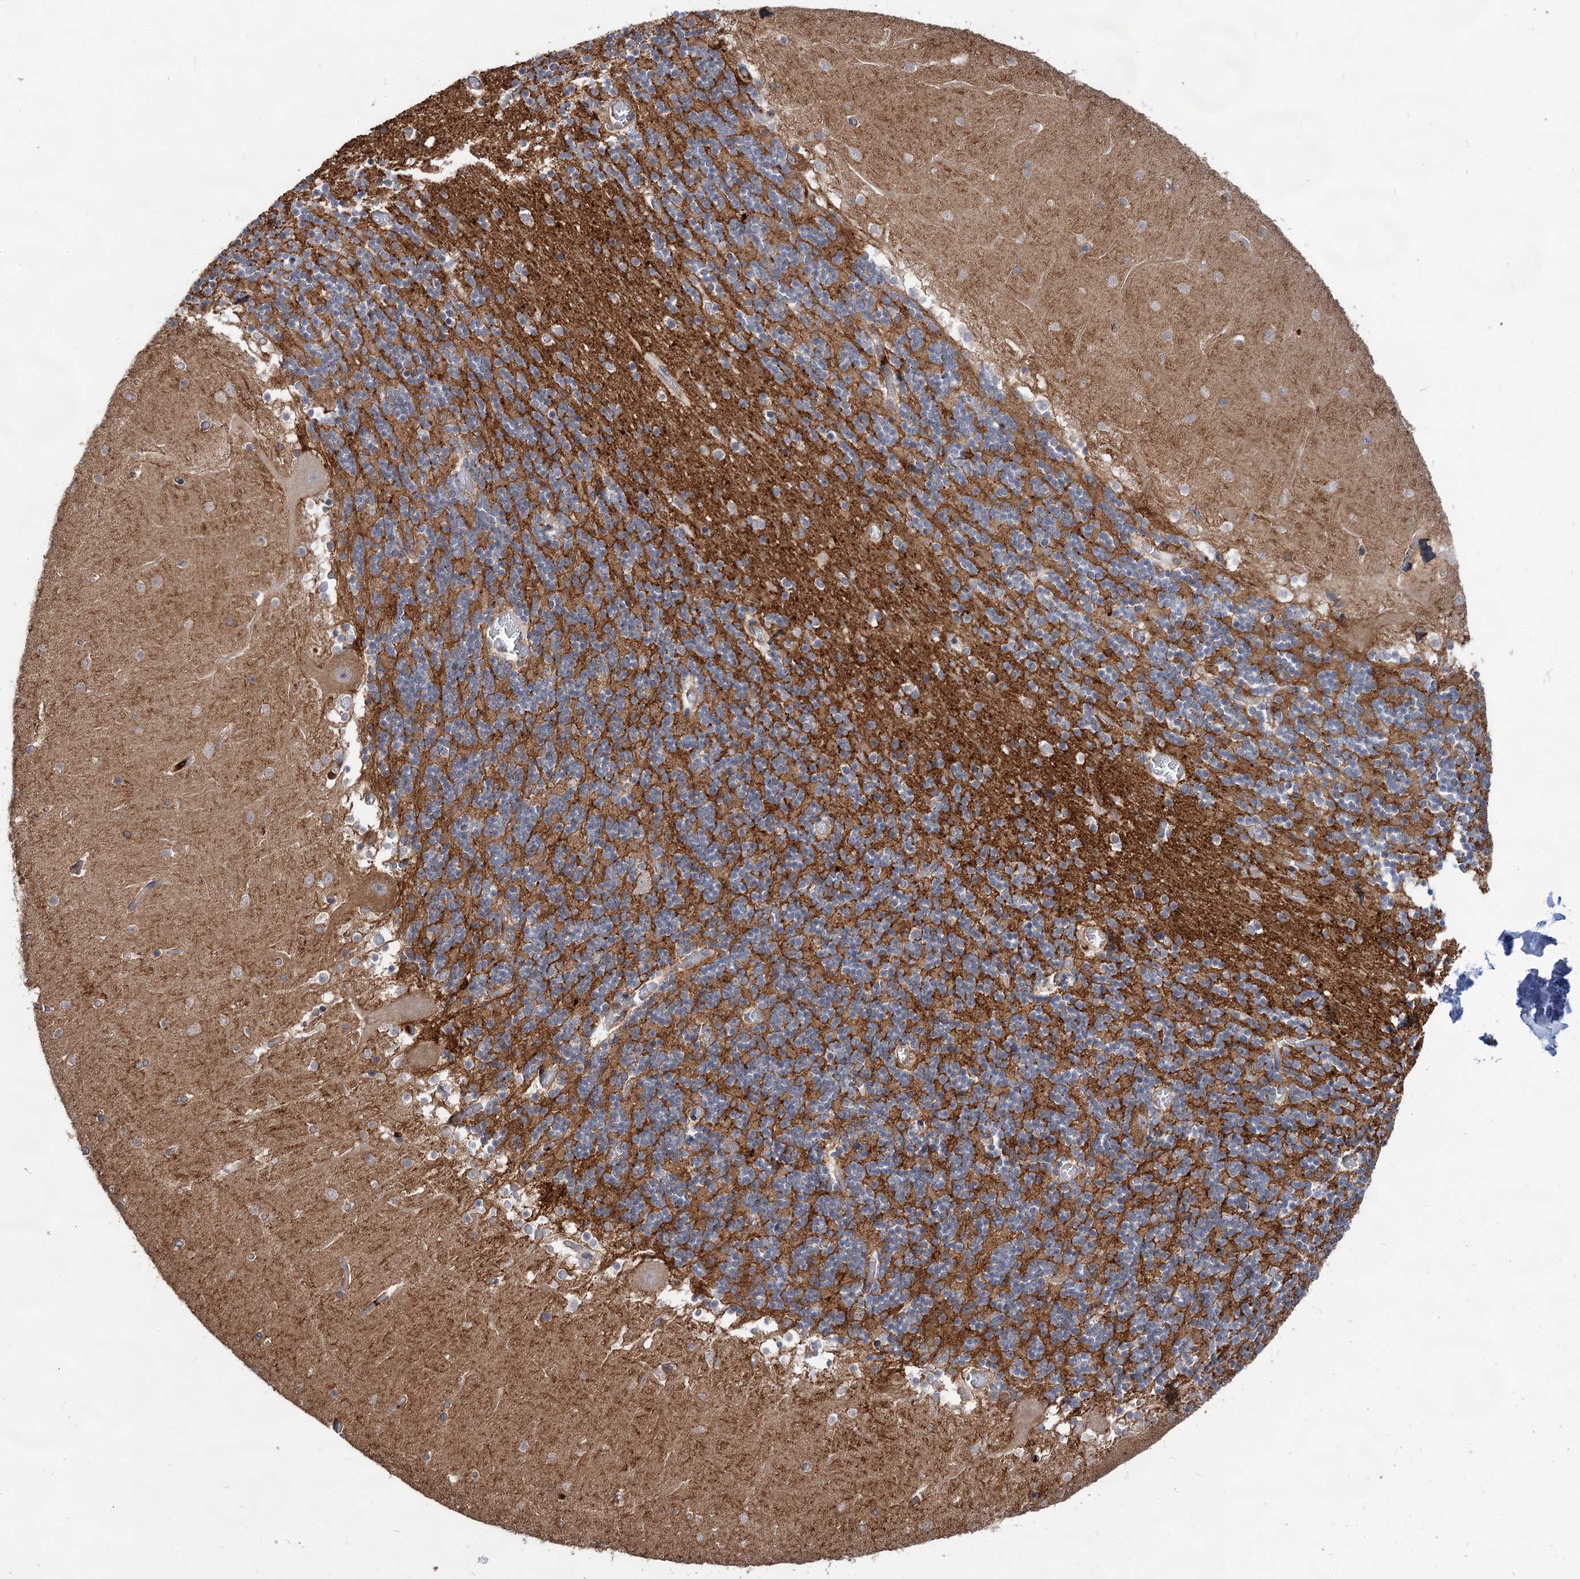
{"staining": {"intensity": "strong", "quantity": ">75%", "location": "cytoplasmic/membranous"}, "tissue": "cerebellum", "cell_type": "Cells in granular layer", "image_type": "normal", "snomed": [{"axis": "morphology", "description": "Normal tissue, NOS"}, {"axis": "topography", "description": "Cerebellum"}], "caption": "Immunohistochemistry staining of benign cerebellum, which shows high levels of strong cytoplasmic/membranous expression in approximately >75% of cells in granular layer indicating strong cytoplasmic/membranous protein positivity. The staining was performed using DAB (3,3'-diaminobenzidine) (brown) for protein detection and nuclei were counterstained in hematoxylin (blue).", "gene": "PACS1", "patient": {"sex": "female", "age": 28}}